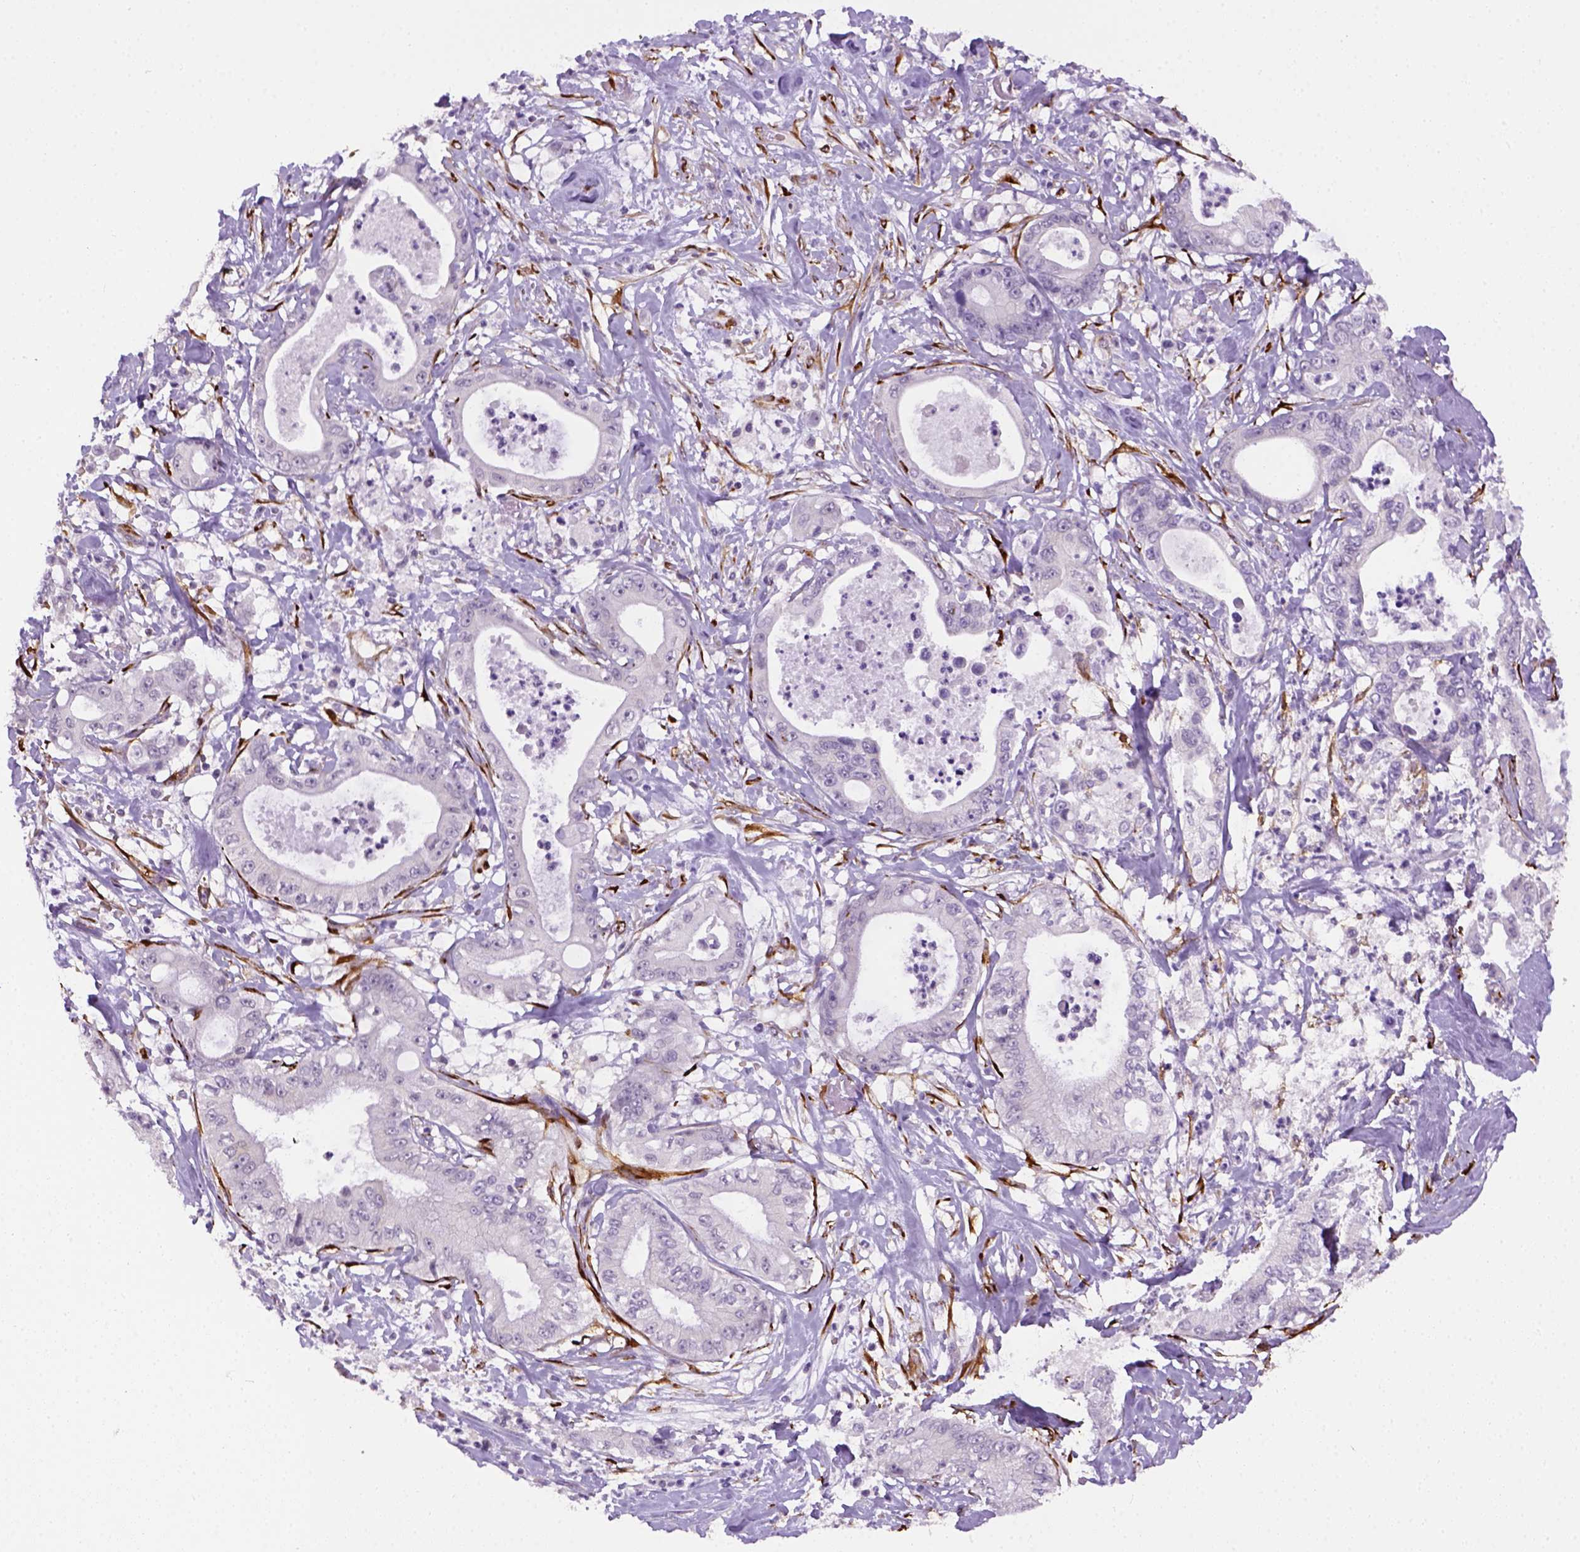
{"staining": {"intensity": "negative", "quantity": "none", "location": "none"}, "tissue": "pancreatic cancer", "cell_type": "Tumor cells", "image_type": "cancer", "snomed": [{"axis": "morphology", "description": "Adenocarcinoma, NOS"}, {"axis": "topography", "description": "Pancreas"}], "caption": "There is no significant staining in tumor cells of pancreatic cancer (adenocarcinoma).", "gene": "KAZN", "patient": {"sex": "male", "age": 71}}